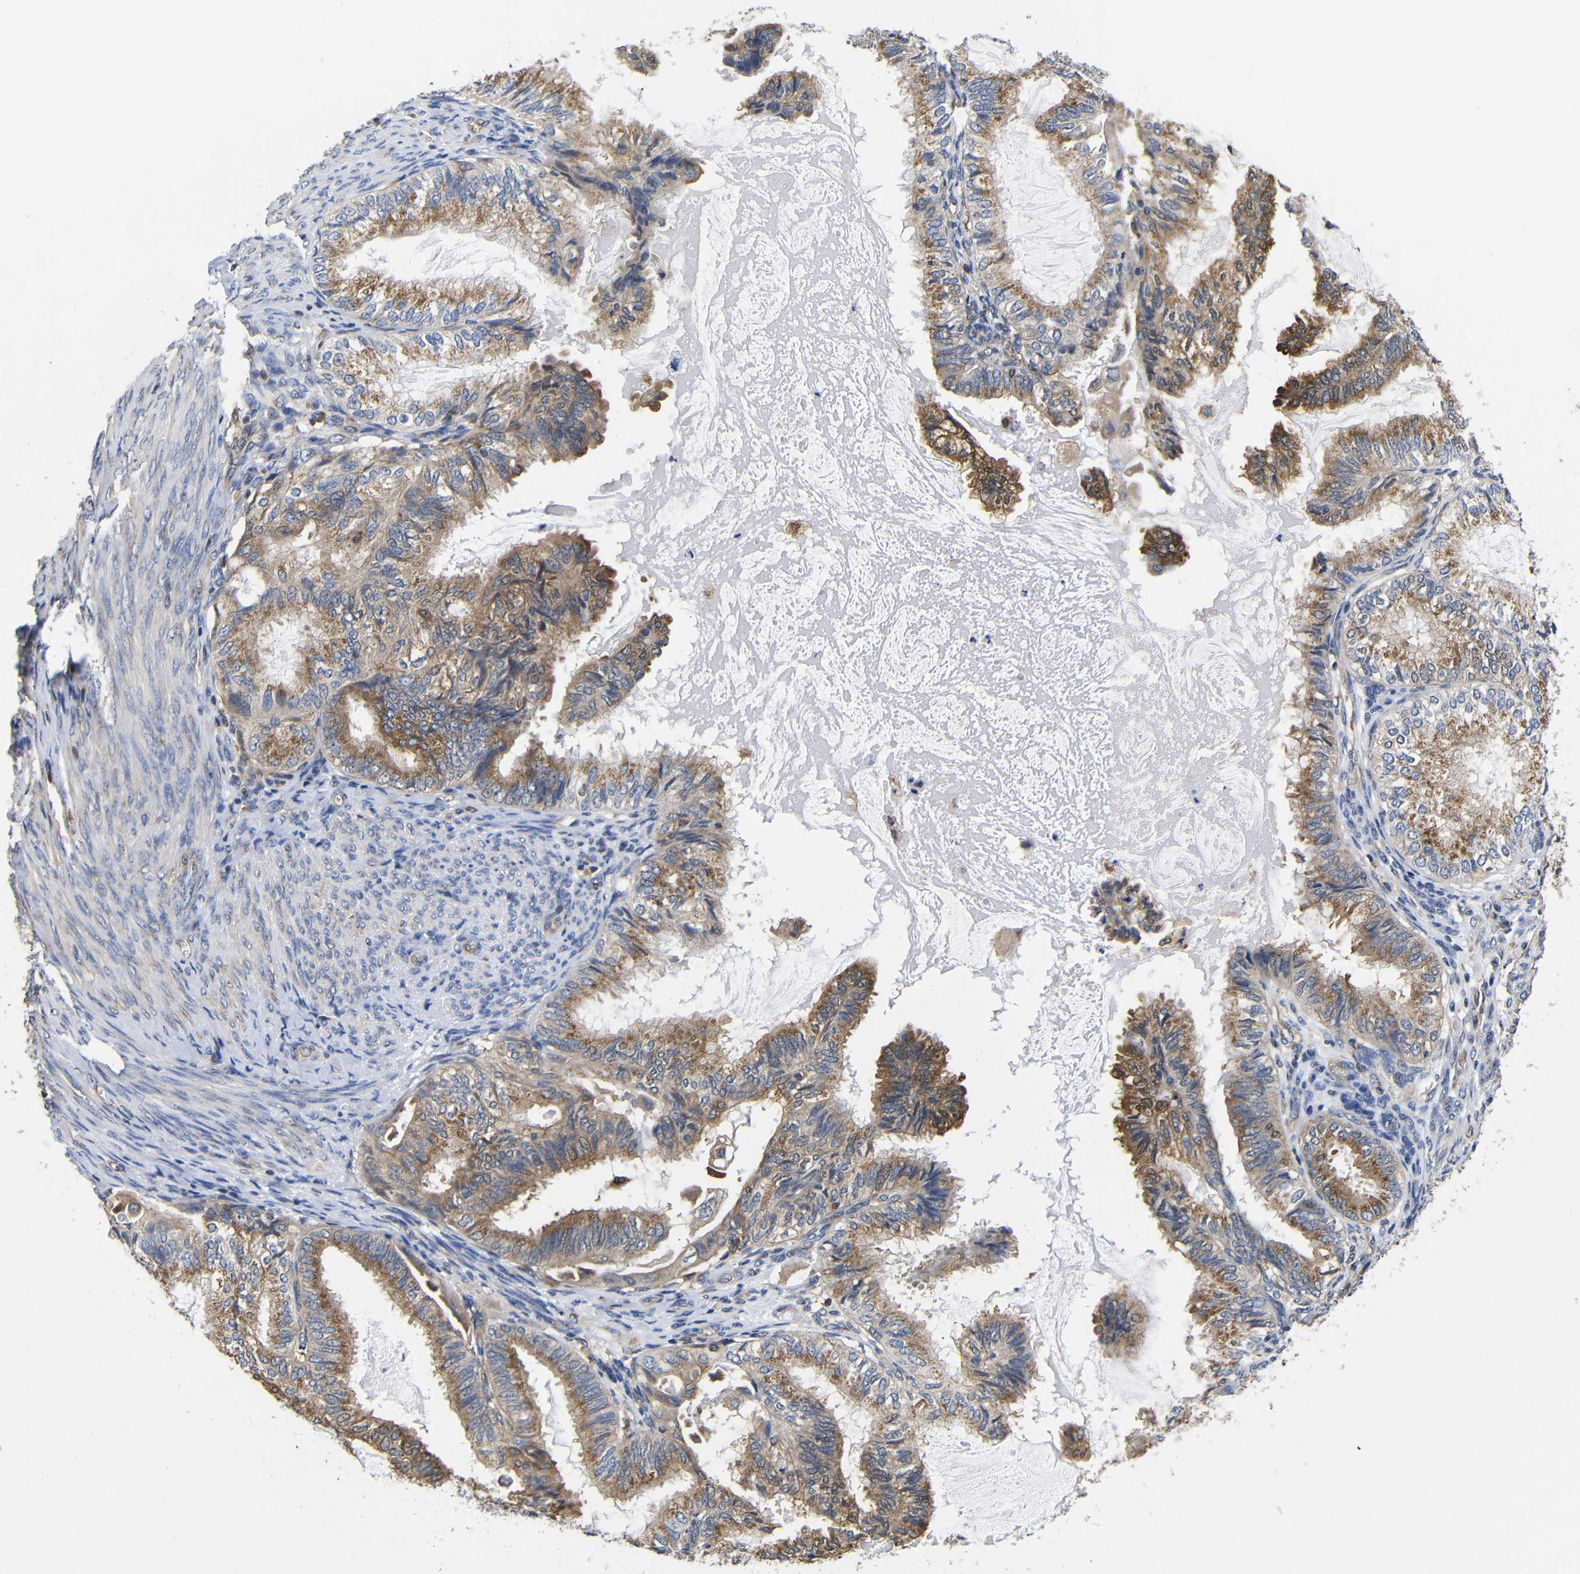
{"staining": {"intensity": "moderate", "quantity": ">75%", "location": "cytoplasmic/membranous"}, "tissue": "cervical cancer", "cell_type": "Tumor cells", "image_type": "cancer", "snomed": [{"axis": "morphology", "description": "Normal tissue, NOS"}, {"axis": "morphology", "description": "Adenocarcinoma, NOS"}, {"axis": "topography", "description": "Cervix"}, {"axis": "topography", "description": "Endometrium"}], "caption": "Immunohistochemical staining of human cervical cancer (adenocarcinoma) reveals medium levels of moderate cytoplasmic/membranous positivity in approximately >75% of tumor cells. (IHC, brightfield microscopy, high magnification).", "gene": "LRRCC1", "patient": {"sex": "female", "age": 86}}